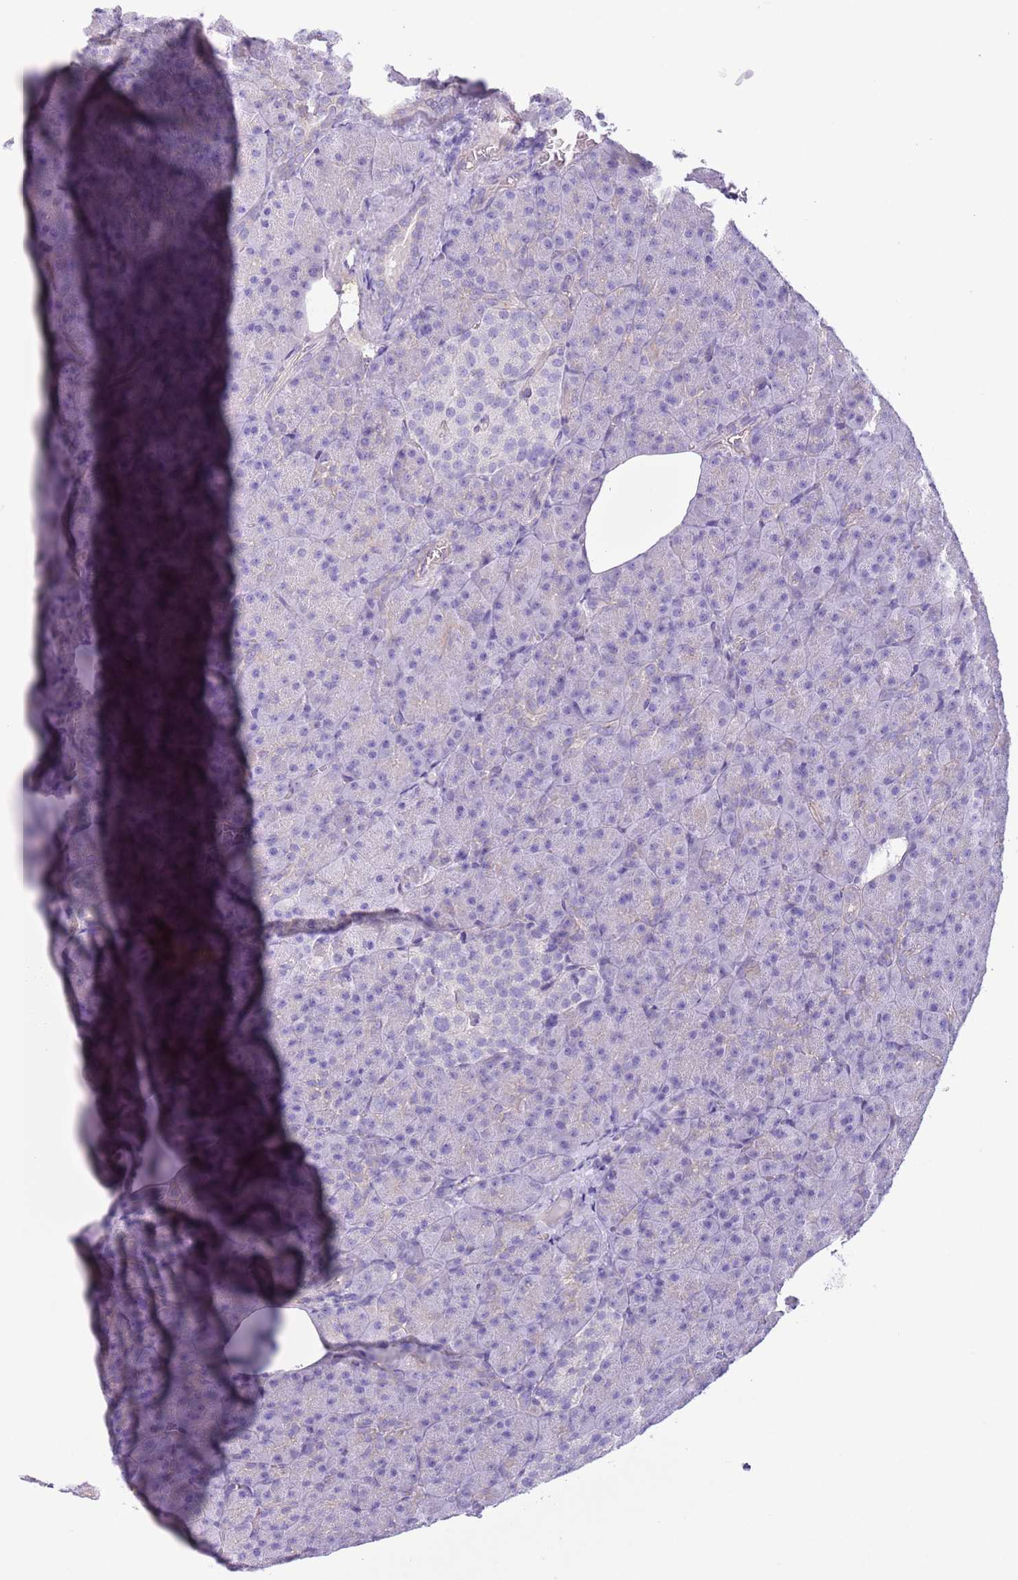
{"staining": {"intensity": "weak", "quantity": "<25%", "location": "cytoplasmic/membranous"}, "tissue": "pancreas", "cell_type": "Exocrine glandular cells", "image_type": "normal", "snomed": [{"axis": "morphology", "description": "Normal tissue, NOS"}, {"axis": "topography", "description": "Pancreas"}], "caption": "Pancreas was stained to show a protein in brown. There is no significant expression in exocrine glandular cells. (Brightfield microscopy of DAB IHC at high magnification).", "gene": "RBP3", "patient": {"sex": "female", "age": 74}}